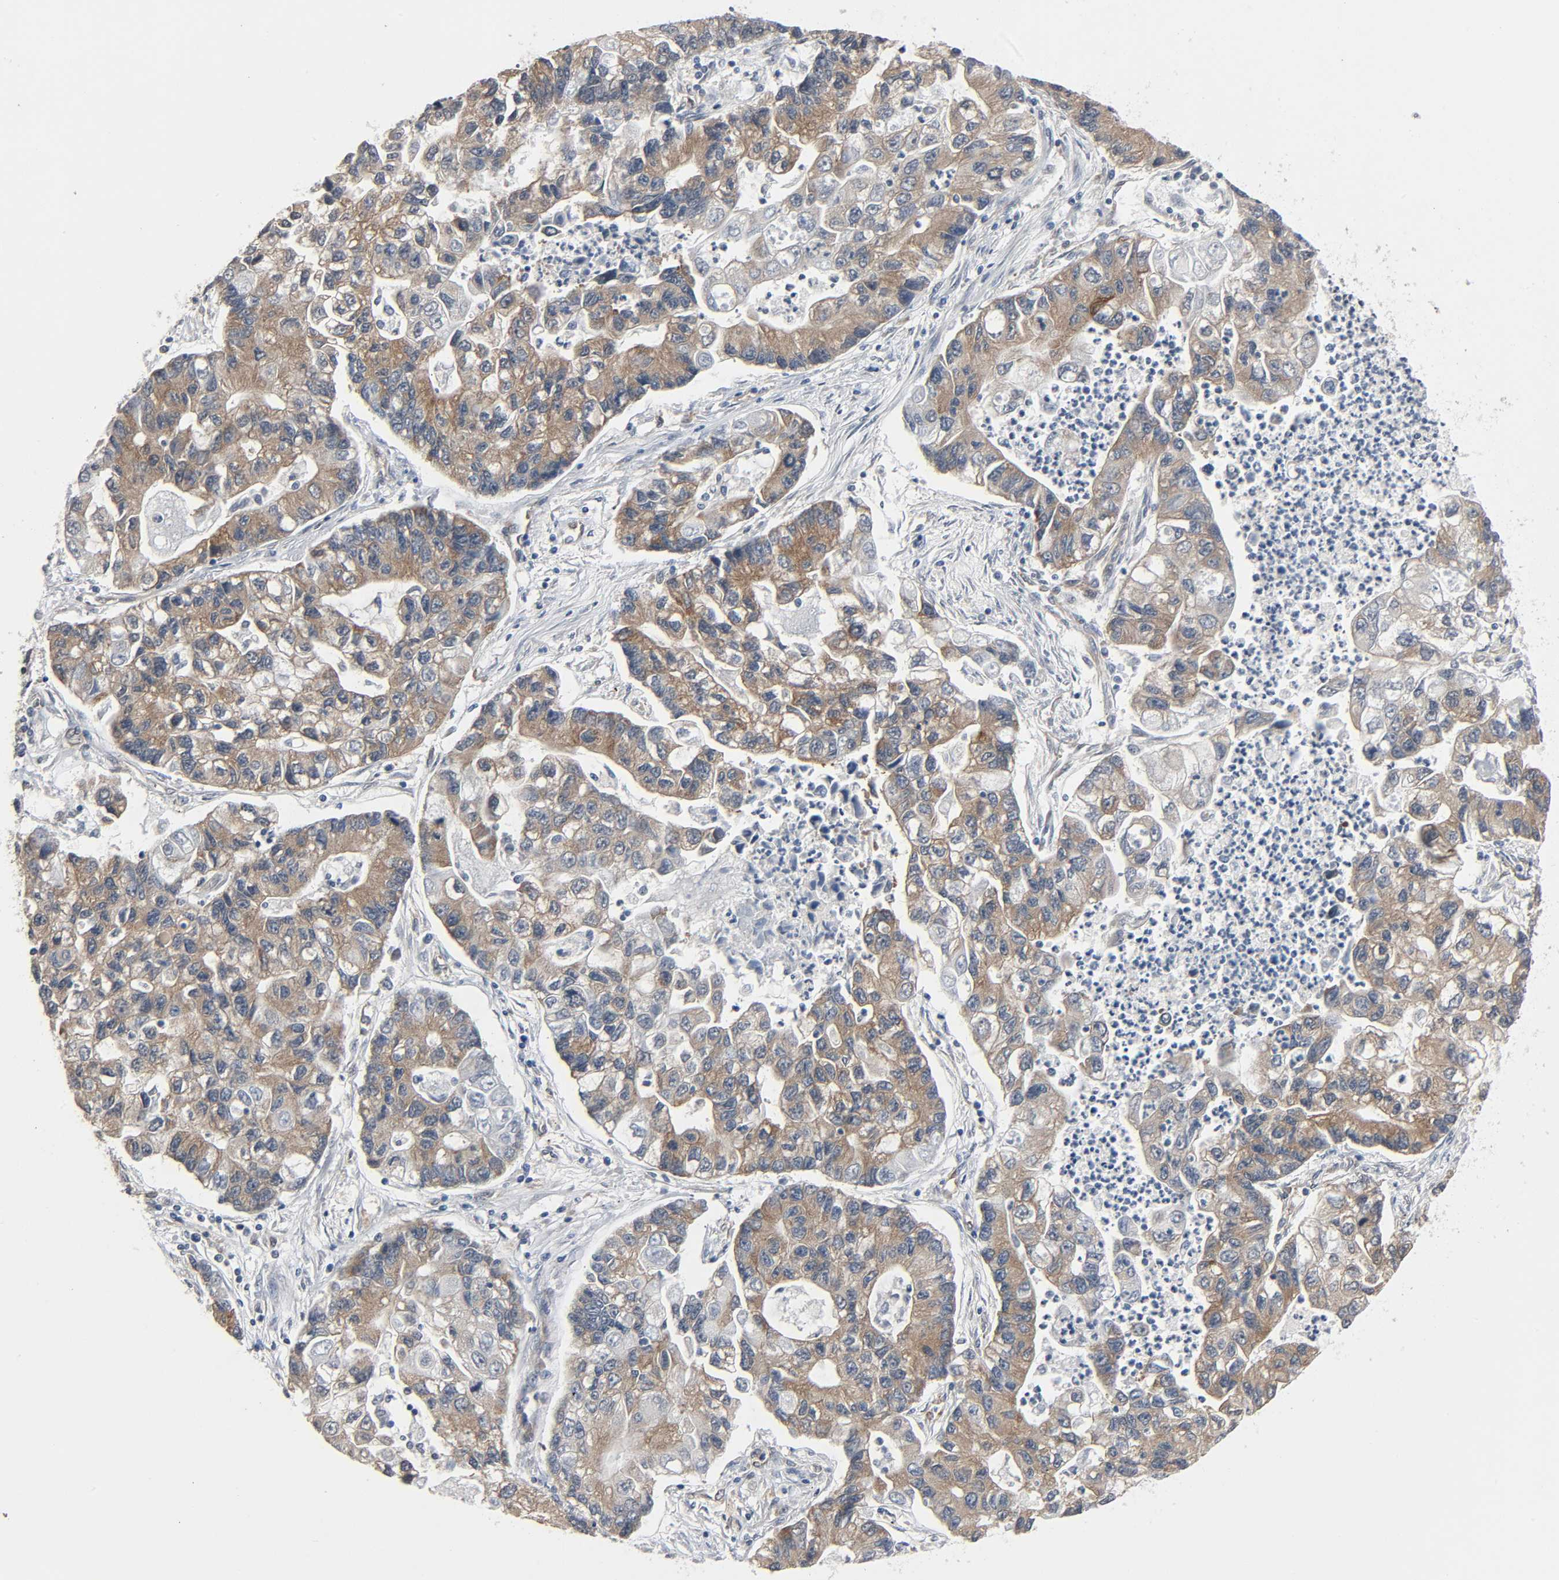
{"staining": {"intensity": "moderate", "quantity": "25%-75%", "location": "cytoplasmic/membranous"}, "tissue": "lung cancer", "cell_type": "Tumor cells", "image_type": "cancer", "snomed": [{"axis": "morphology", "description": "Adenocarcinoma, NOS"}, {"axis": "topography", "description": "Lung"}], "caption": "This histopathology image reveals IHC staining of human lung adenocarcinoma, with medium moderate cytoplasmic/membranous expression in approximately 25%-75% of tumor cells.", "gene": "PTK2", "patient": {"sex": "female", "age": 51}}